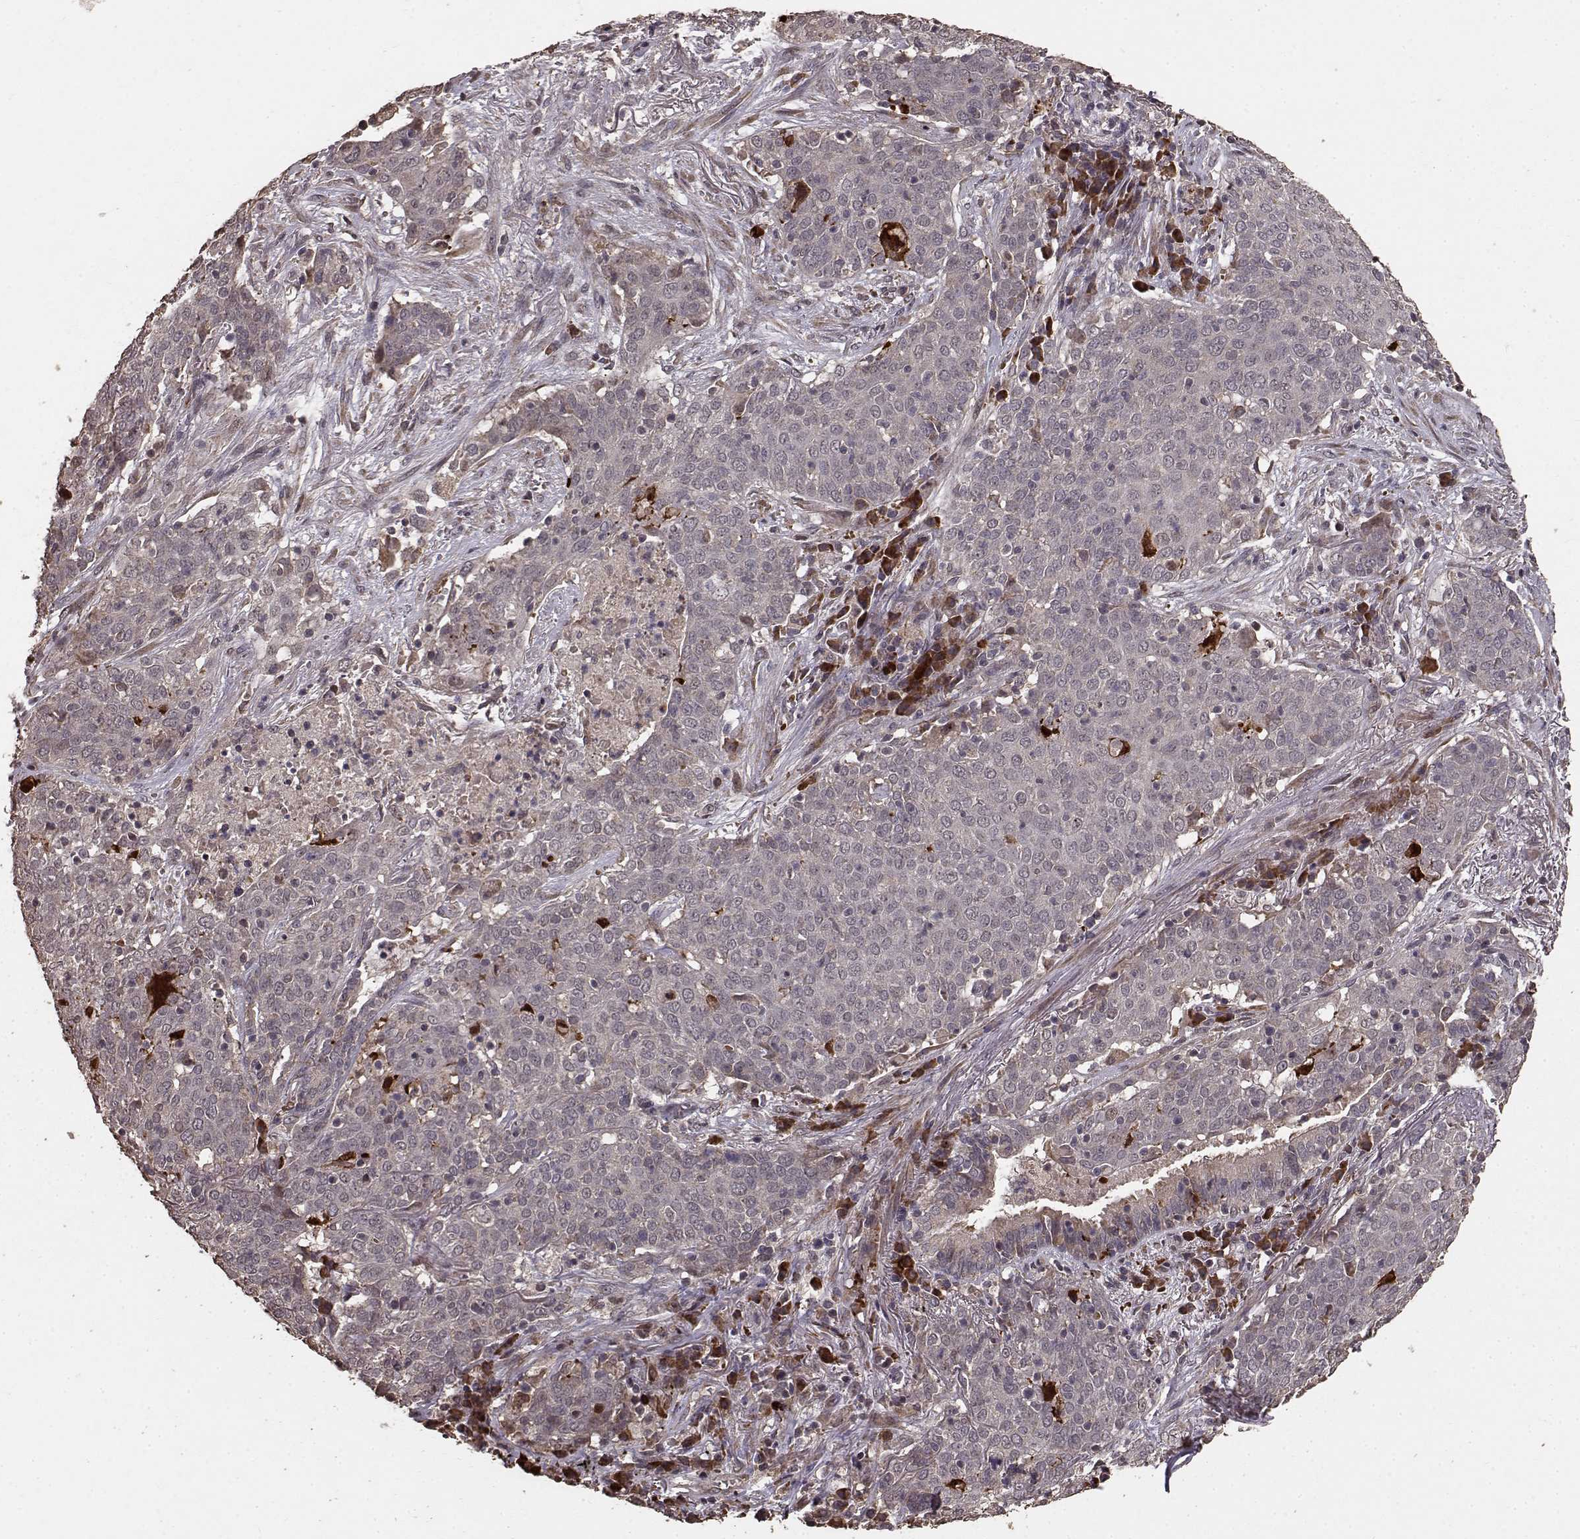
{"staining": {"intensity": "moderate", "quantity": ">75%", "location": "cytoplasmic/membranous"}, "tissue": "lung cancer", "cell_type": "Tumor cells", "image_type": "cancer", "snomed": [{"axis": "morphology", "description": "Squamous cell carcinoma, NOS"}, {"axis": "topography", "description": "Lung"}], "caption": "Immunohistochemistry (IHC) staining of lung cancer (squamous cell carcinoma), which displays medium levels of moderate cytoplasmic/membranous expression in approximately >75% of tumor cells indicating moderate cytoplasmic/membranous protein staining. The staining was performed using DAB (3,3'-diaminobenzidine) (brown) for protein detection and nuclei were counterstained in hematoxylin (blue).", "gene": "USP15", "patient": {"sex": "male", "age": 82}}